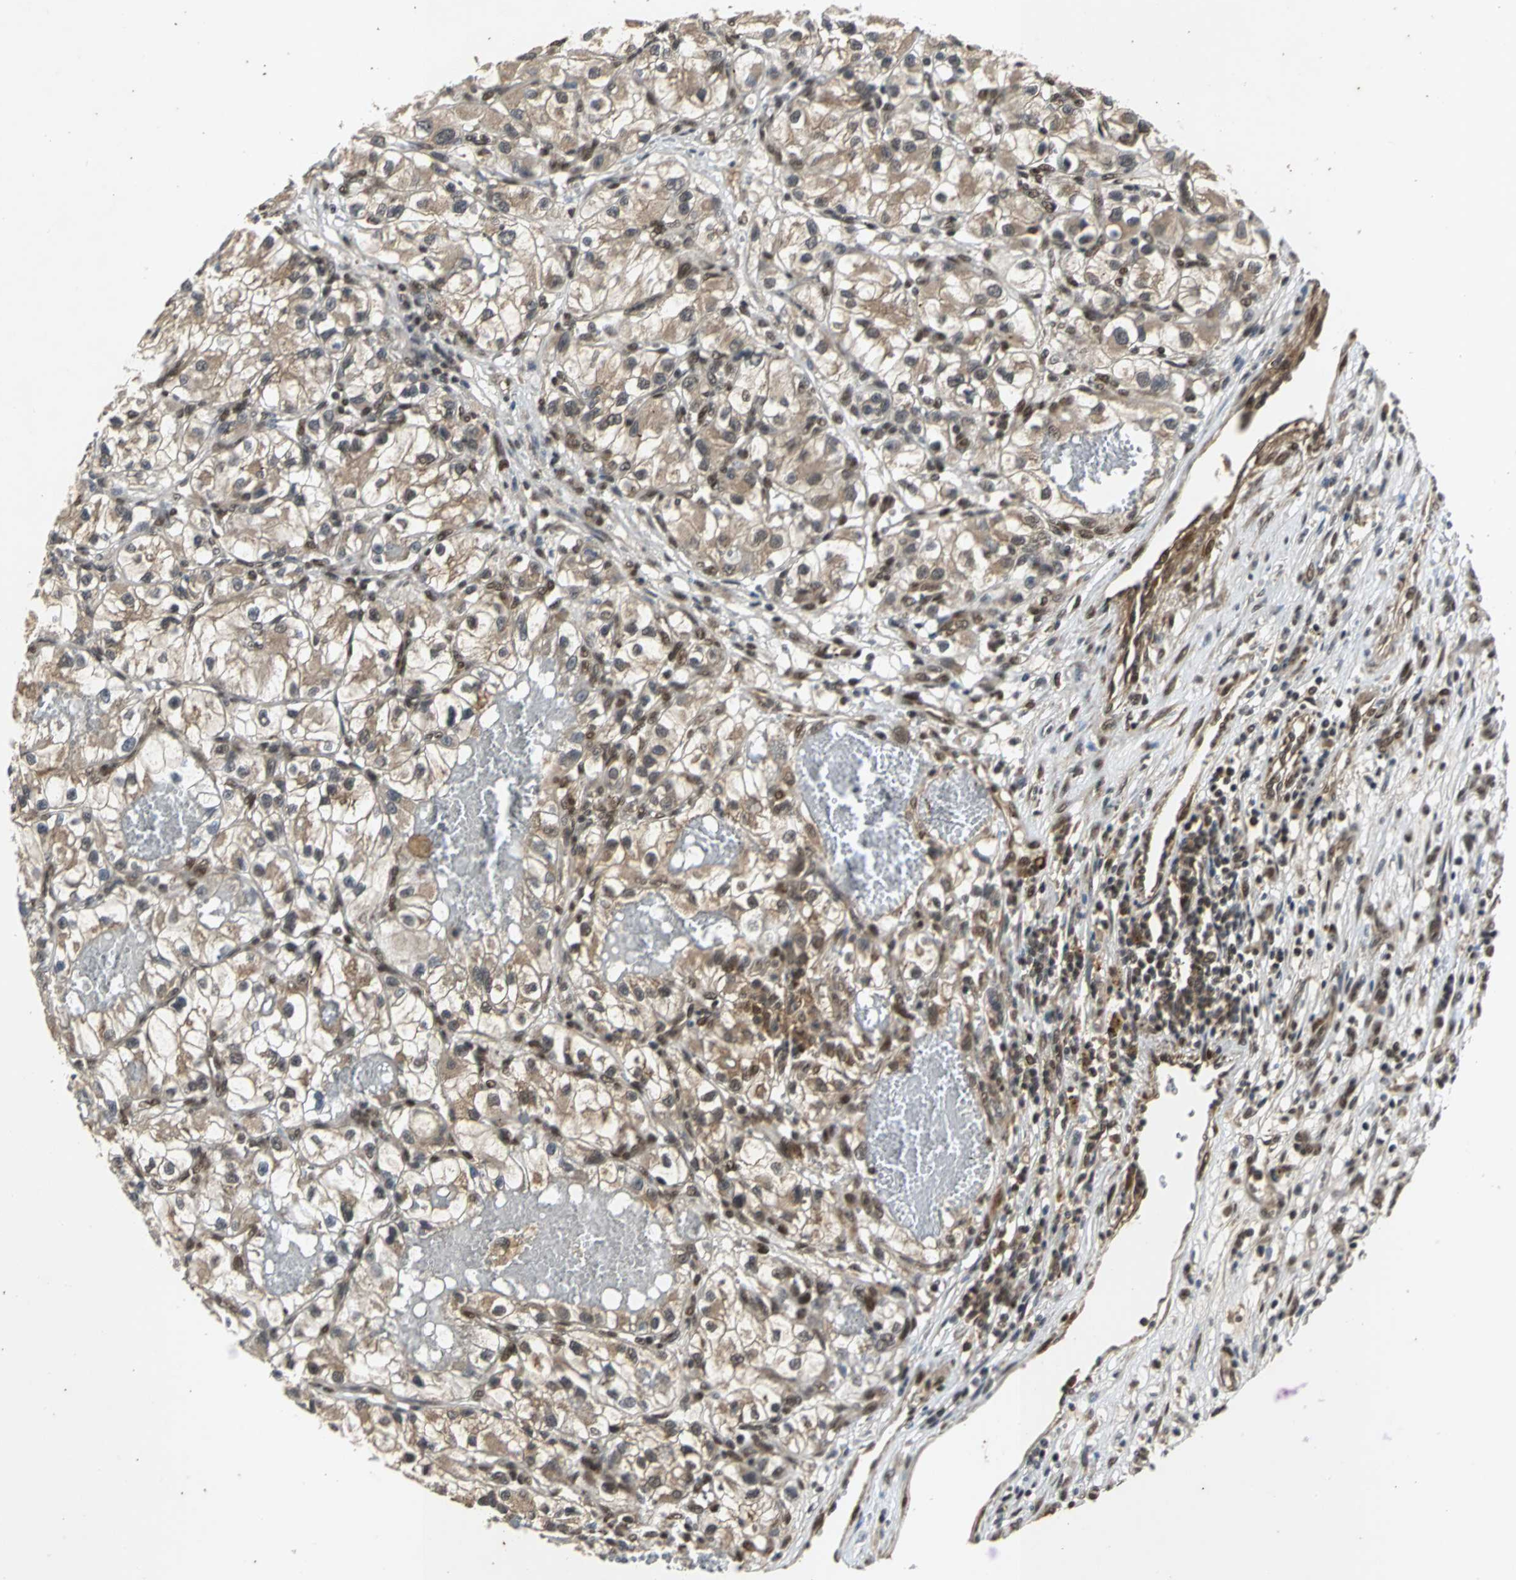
{"staining": {"intensity": "moderate", "quantity": "25%-75%", "location": "cytoplasmic/membranous"}, "tissue": "renal cancer", "cell_type": "Tumor cells", "image_type": "cancer", "snomed": [{"axis": "morphology", "description": "Adenocarcinoma, NOS"}, {"axis": "topography", "description": "Kidney"}], "caption": "Moderate cytoplasmic/membranous protein positivity is present in about 25%-75% of tumor cells in renal adenocarcinoma.", "gene": "NOTCH3", "patient": {"sex": "female", "age": 57}}